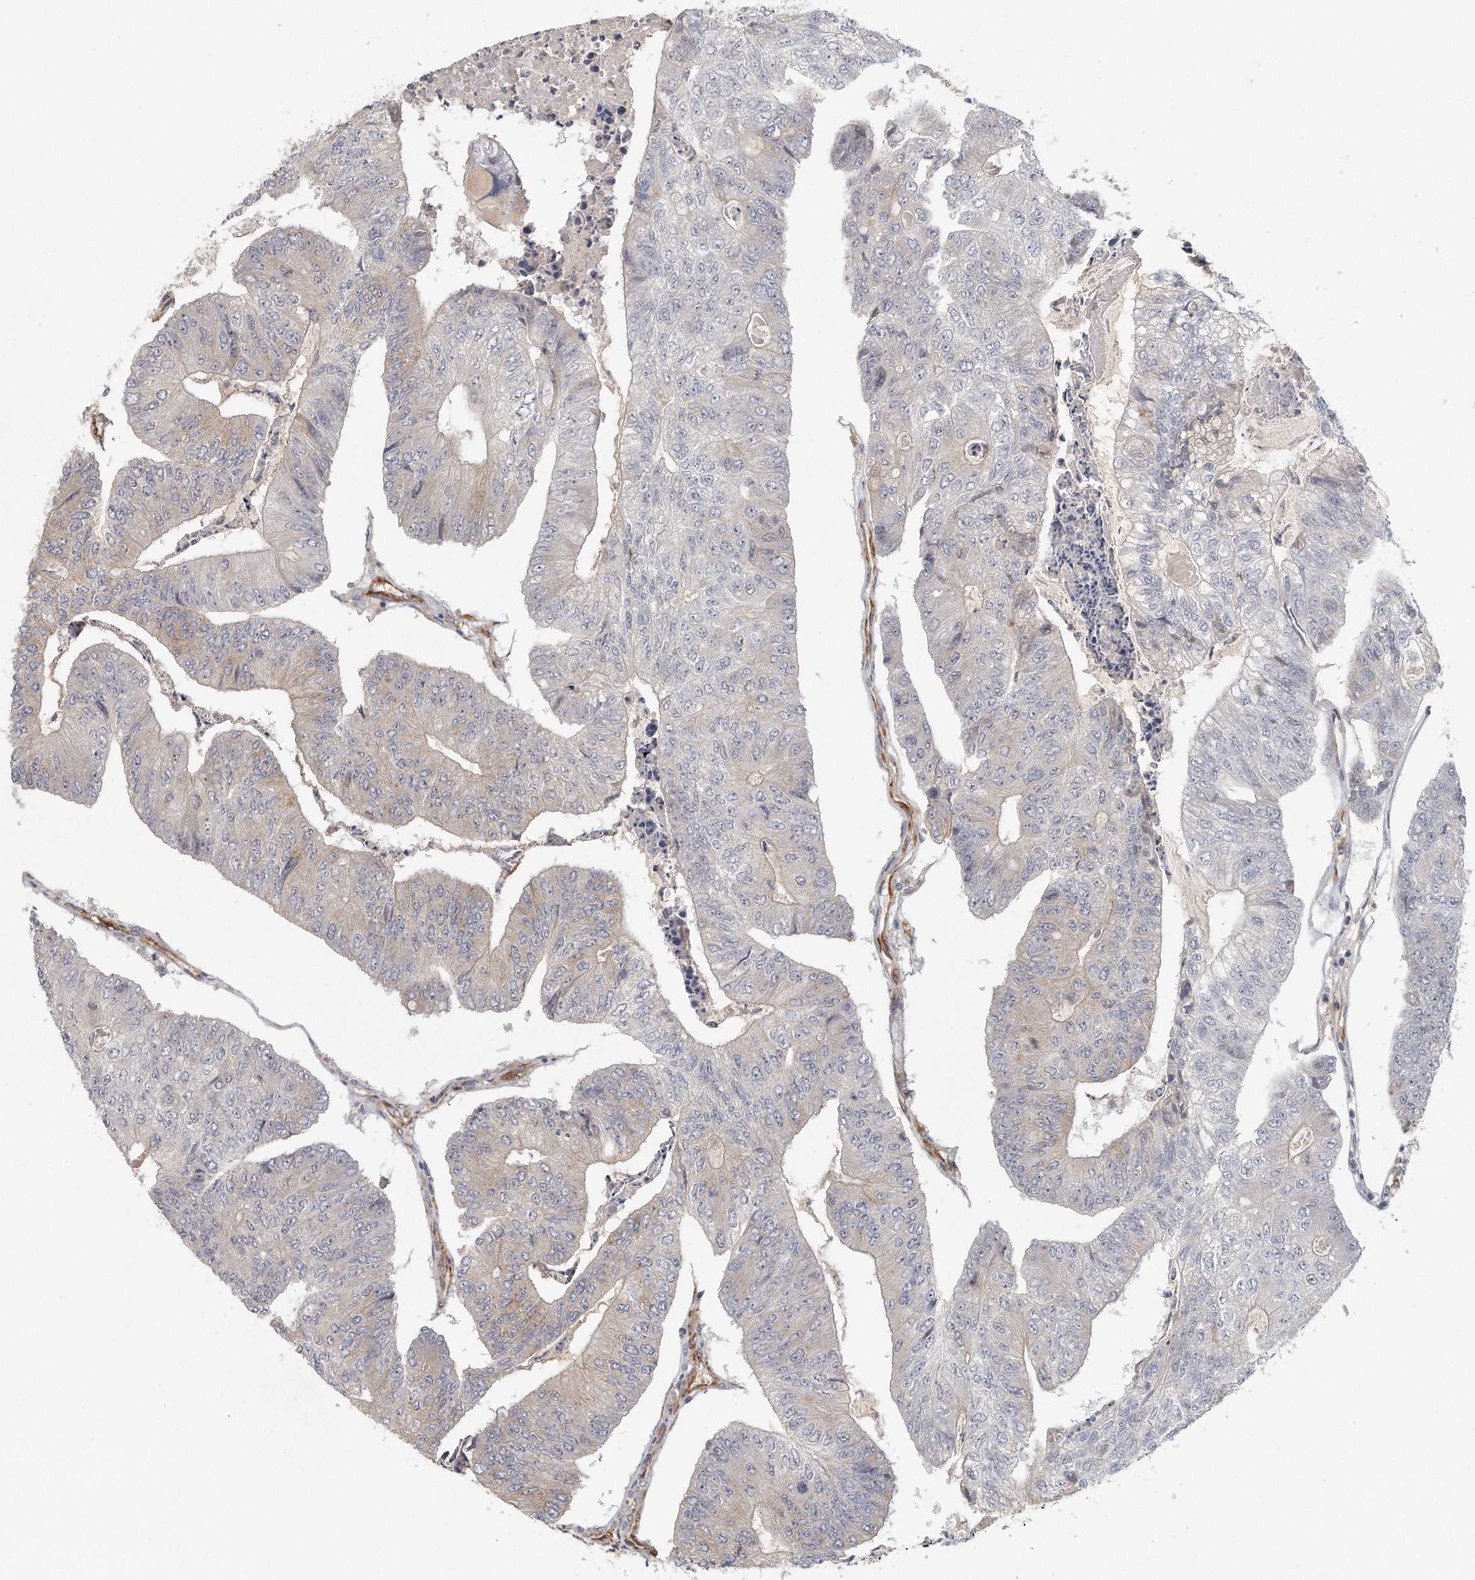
{"staining": {"intensity": "weak", "quantity": "25%-75%", "location": "cytoplasmic/membranous"}, "tissue": "colorectal cancer", "cell_type": "Tumor cells", "image_type": "cancer", "snomed": [{"axis": "morphology", "description": "Adenocarcinoma, NOS"}, {"axis": "topography", "description": "Colon"}], "caption": "Immunohistochemistry (IHC) (DAB) staining of human adenocarcinoma (colorectal) reveals weak cytoplasmic/membranous protein staining in approximately 25%-75% of tumor cells.", "gene": "MTERF4", "patient": {"sex": "female", "age": 67}}